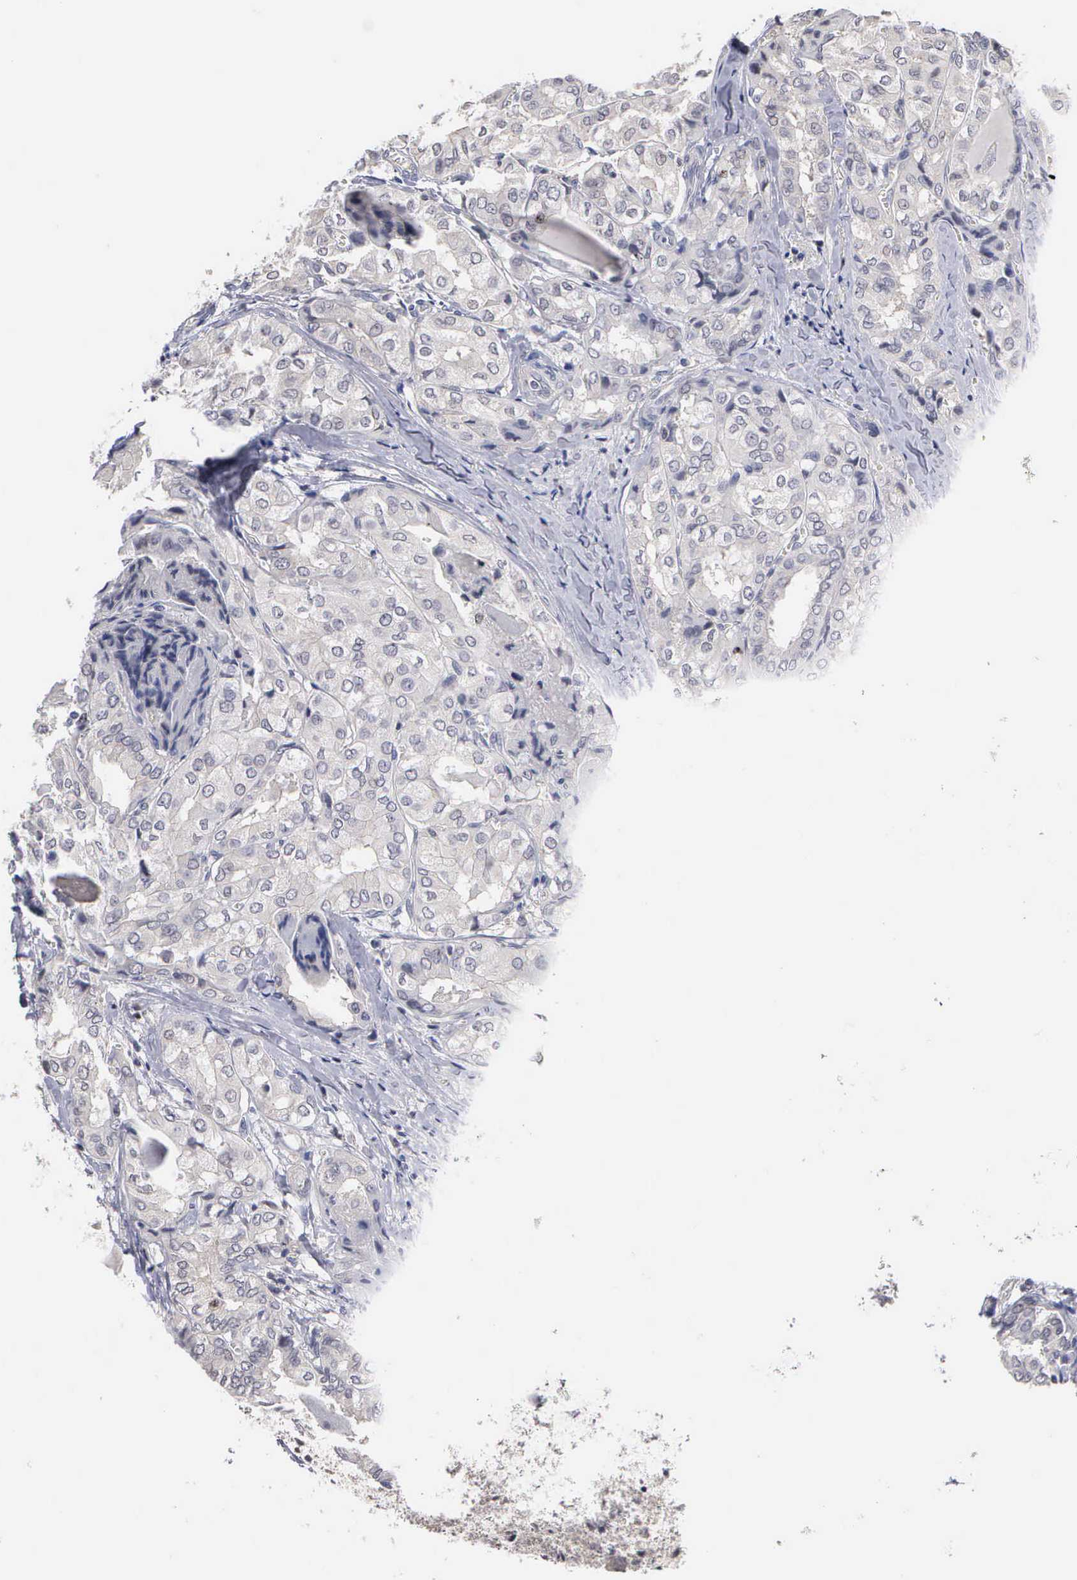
{"staining": {"intensity": "negative", "quantity": "none", "location": "none"}, "tissue": "thyroid cancer", "cell_type": "Tumor cells", "image_type": "cancer", "snomed": [{"axis": "morphology", "description": "Papillary adenocarcinoma, NOS"}, {"axis": "topography", "description": "Thyroid gland"}], "caption": "Thyroid cancer (papillary adenocarcinoma) stained for a protein using immunohistochemistry (IHC) exhibits no expression tumor cells.", "gene": "KDM6A", "patient": {"sex": "female", "age": 71}}